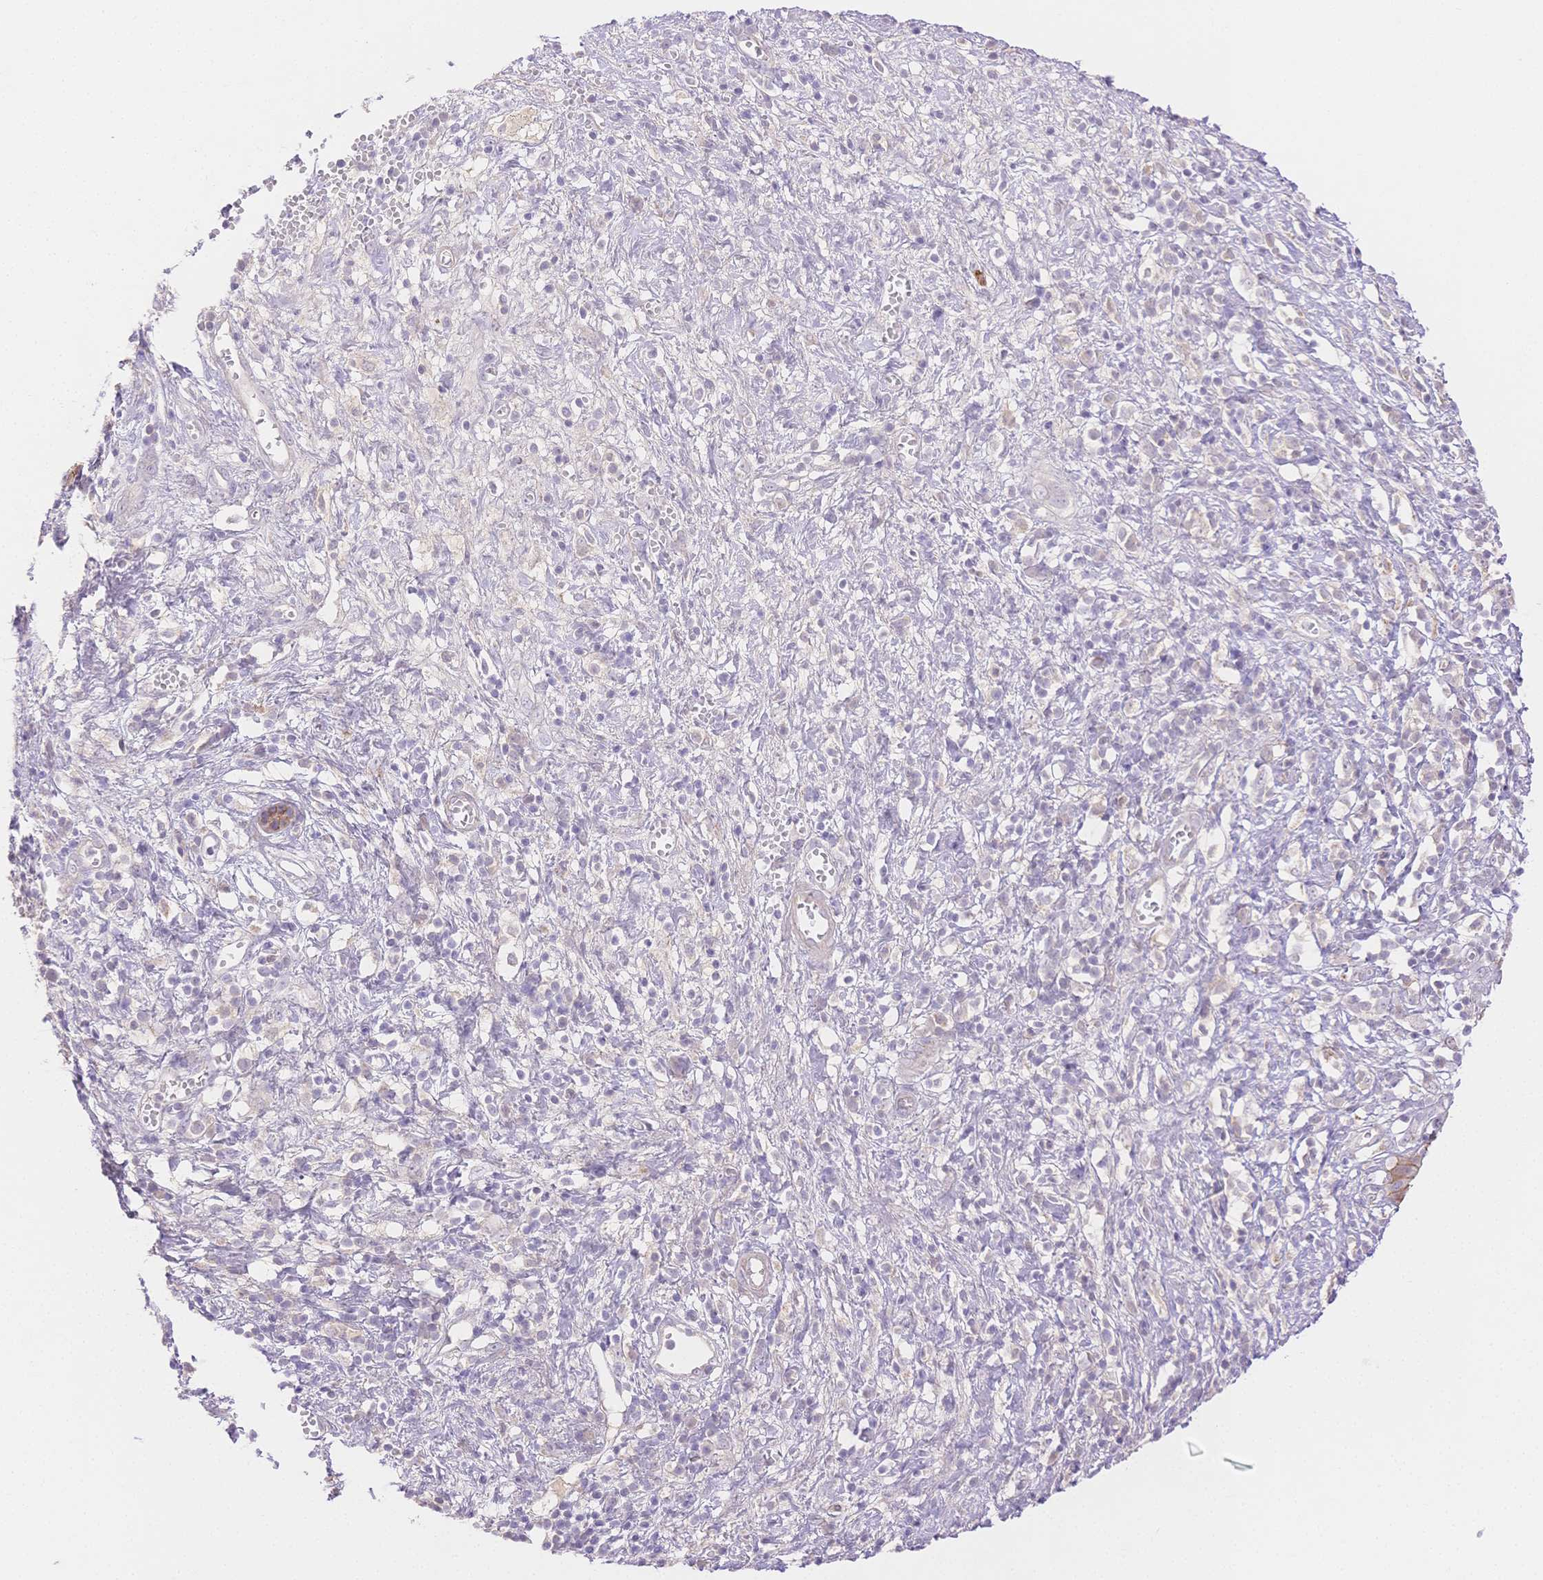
{"staining": {"intensity": "negative", "quantity": "none", "location": "none"}, "tissue": "pancreatic cancer", "cell_type": "Tumor cells", "image_type": "cancer", "snomed": [{"axis": "morphology", "description": "Adenocarcinoma, NOS"}, {"axis": "topography", "description": "Pancreas"}], "caption": "Immunohistochemistry (IHC) histopathology image of neoplastic tissue: adenocarcinoma (pancreatic) stained with DAB displays no significant protein staining in tumor cells.", "gene": "WDR54", "patient": {"sex": "female", "age": 73}}